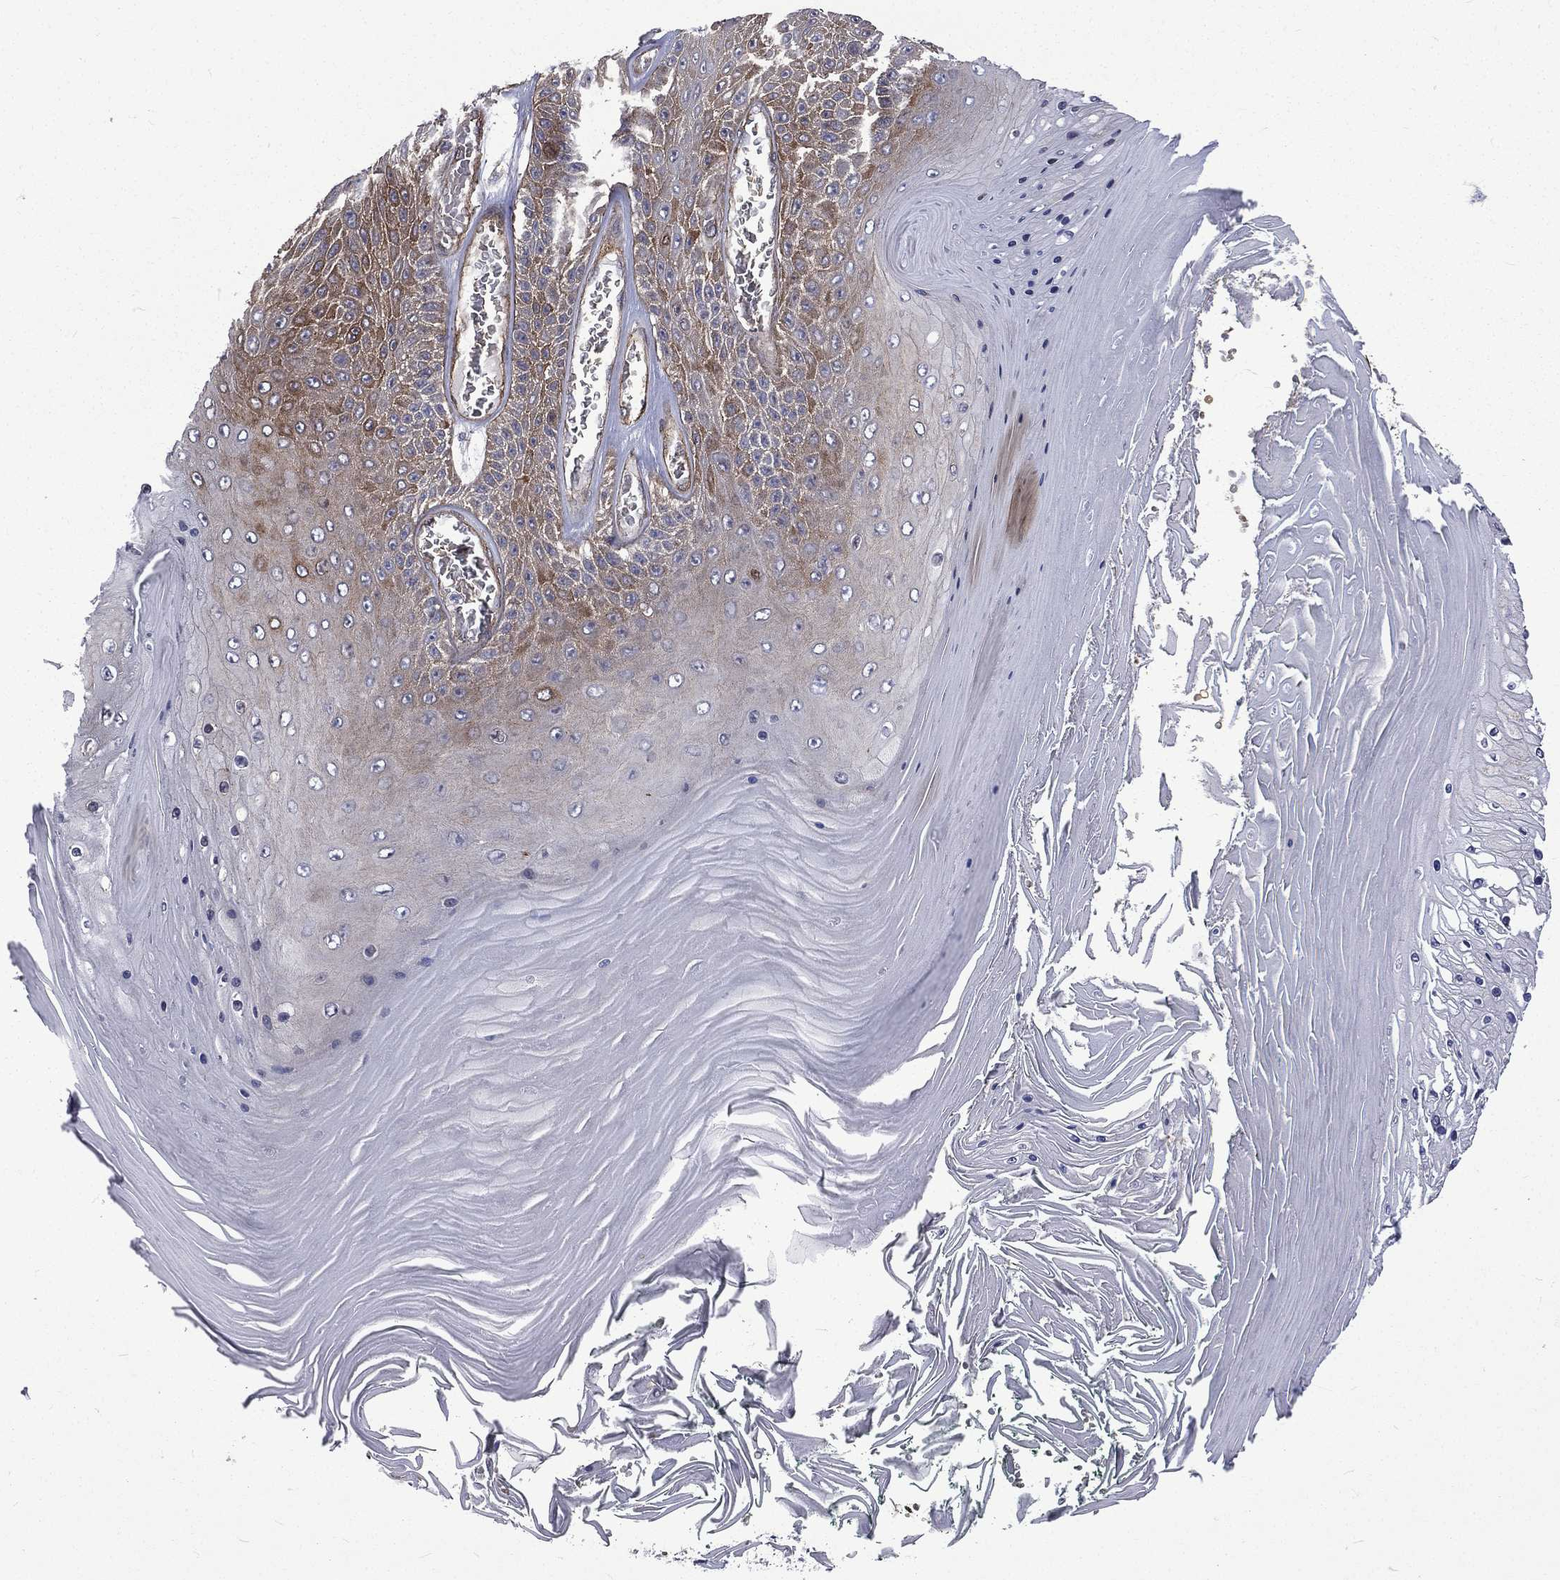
{"staining": {"intensity": "moderate", "quantity": "<25%", "location": "cytoplasmic/membranous"}, "tissue": "skin cancer", "cell_type": "Tumor cells", "image_type": "cancer", "snomed": [{"axis": "morphology", "description": "Squamous cell carcinoma, NOS"}, {"axis": "topography", "description": "Skin"}], "caption": "Squamous cell carcinoma (skin) stained with a protein marker shows moderate staining in tumor cells.", "gene": "PPFIBP1", "patient": {"sex": "male", "age": 62}}